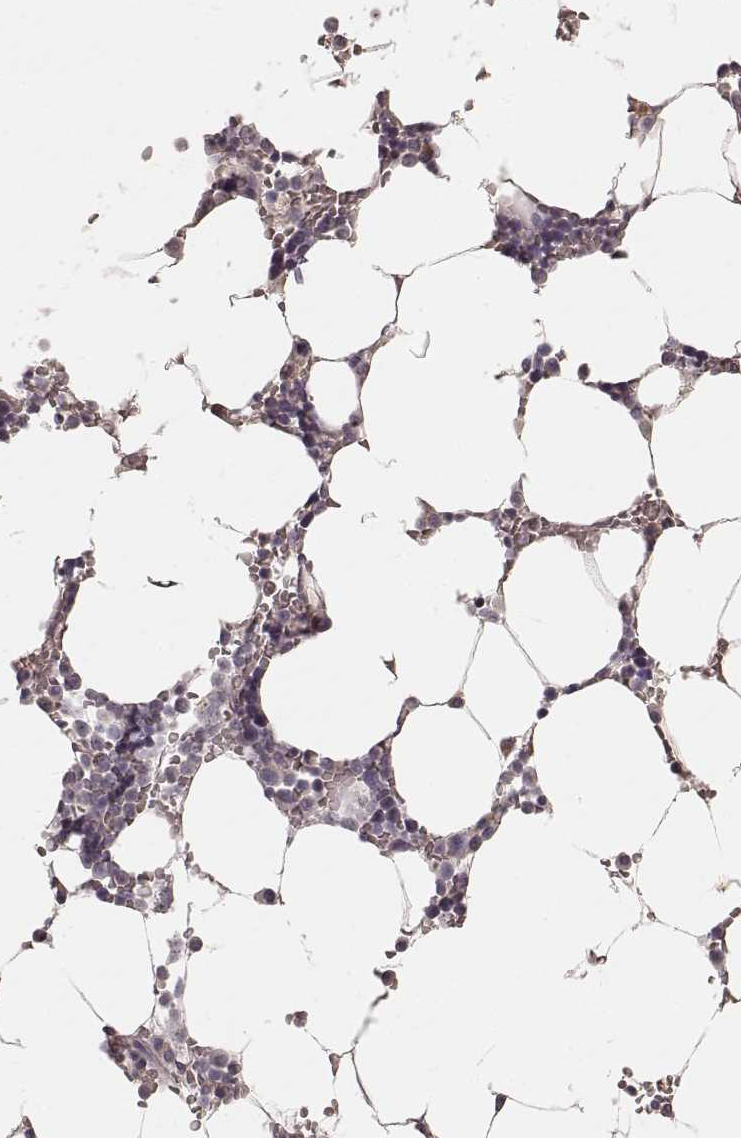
{"staining": {"intensity": "negative", "quantity": "none", "location": "none"}, "tissue": "bone marrow", "cell_type": "Hematopoietic cells", "image_type": "normal", "snomed": [{"axis": "morphology", "description": "Normal tissue, NOS"}, {"axis": "topography", "description": "Bone marrow"}], "caption": "This photomicrograph is of unremarkable bone marrow stained with immunohistochemistry to label a protein in brown with the nuclei are counter-stained blue. There is no positivity in hematopoietic cells. The staining was performed using DAB to visualize the protein expression in brown, while the nuclei were stained in blue with hematoxylin (Magnification: 20x).", "gene": "KCNJ9", "patient": {"sex": "female", "age": 52}}